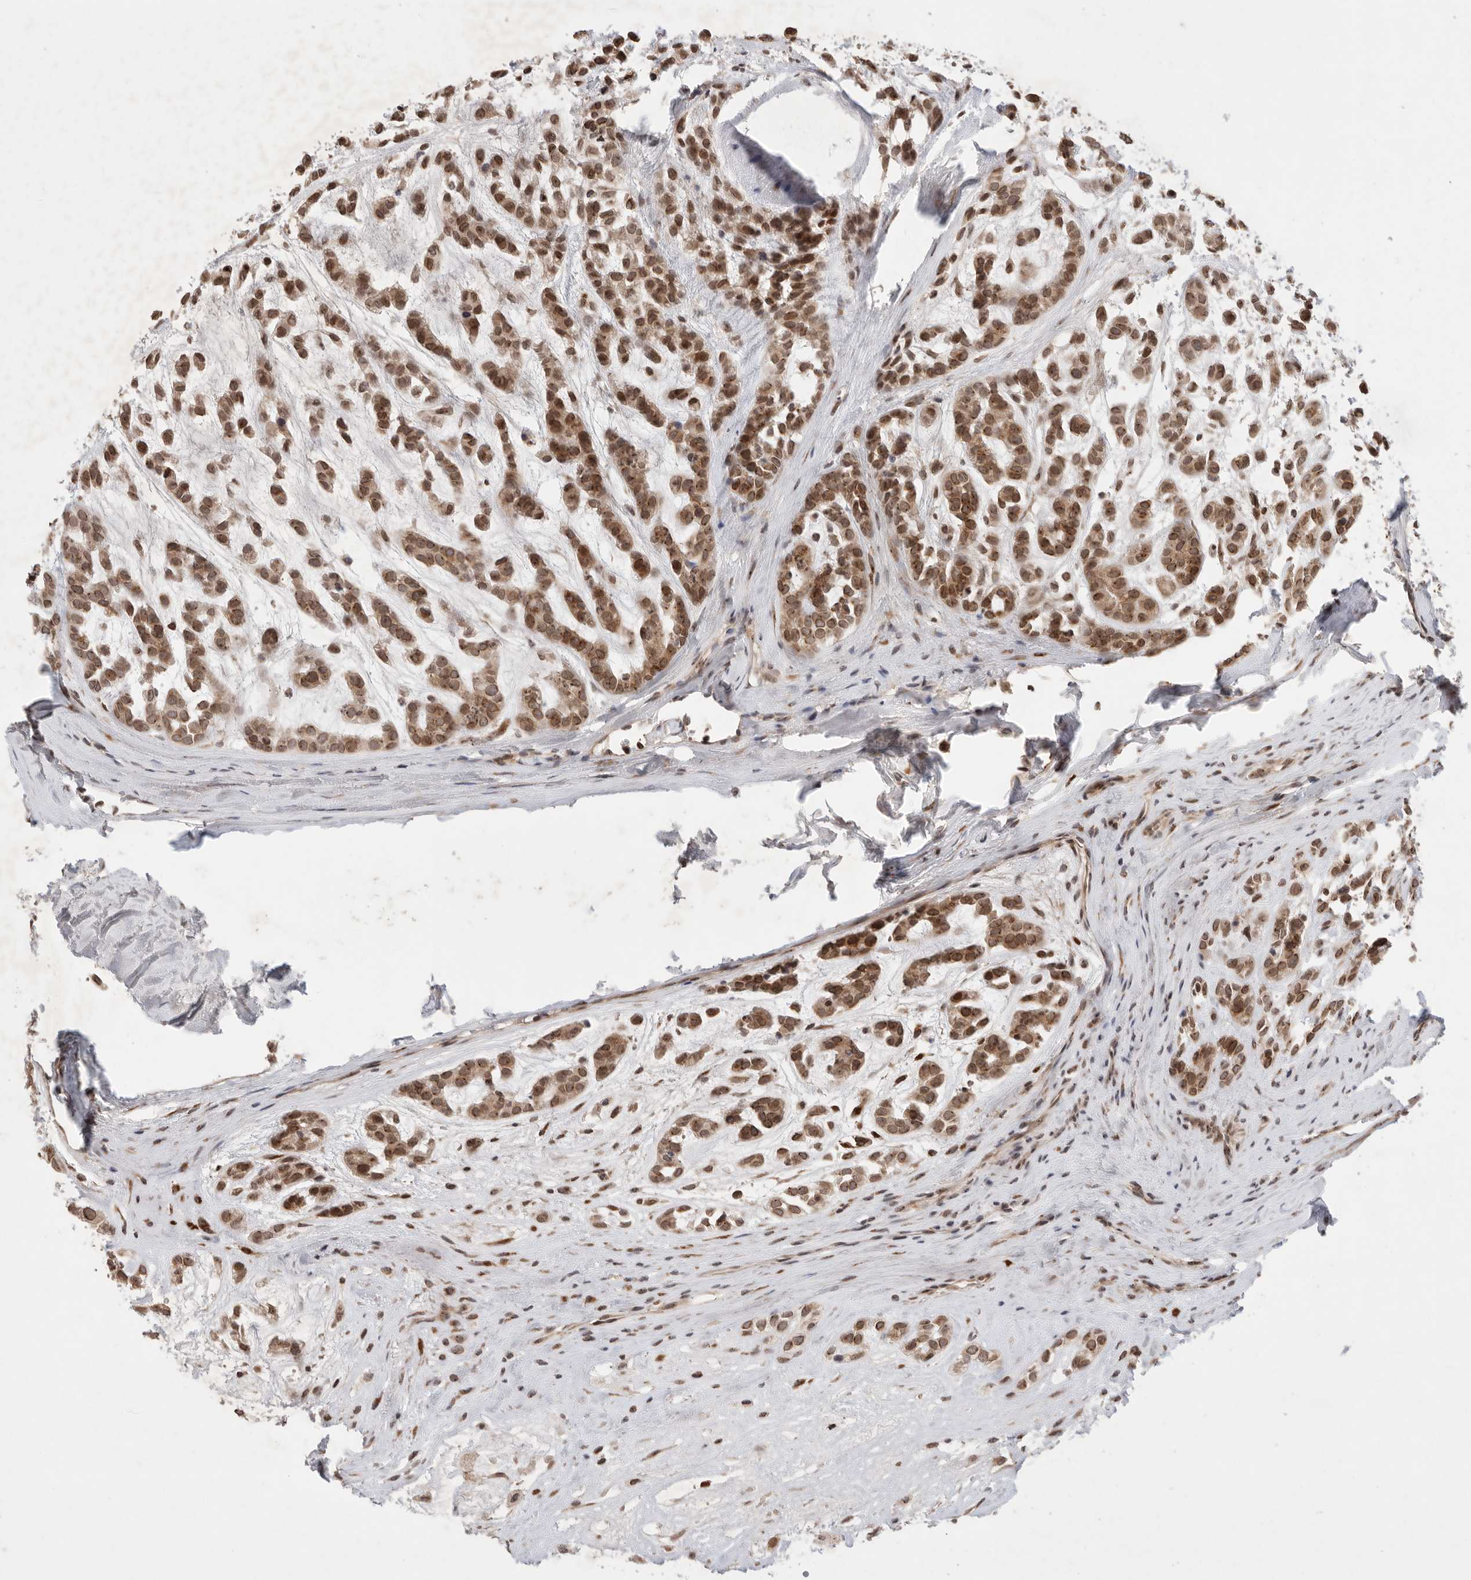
{"staining": {"intensity": "moderate", "quantity": ">75%", "location": "cytoplasmic/membranous,nuclear"}, "tissue": "head and neck cancer", "cell_type": "Tumor cells", "image_type": "cancer", "snomed": [{"axis": "morphology", "description": "Adenocarcinoma, NOS"}, {"axis": "morphology", "description": "Adenoma, NOS"}, {"axis": "topography", "description": "Head-Neck"}], "caption": "This is a photomicrograph of immunohistochemistry (IHC) staining of head and neck cancer (adenocarcinoma), which shows moderate positivity in the cytoplasmic/membranous and nuclear of tumor cells.", "gene": "LEMD3", "patient": {"sex": "female", "age": 55}}